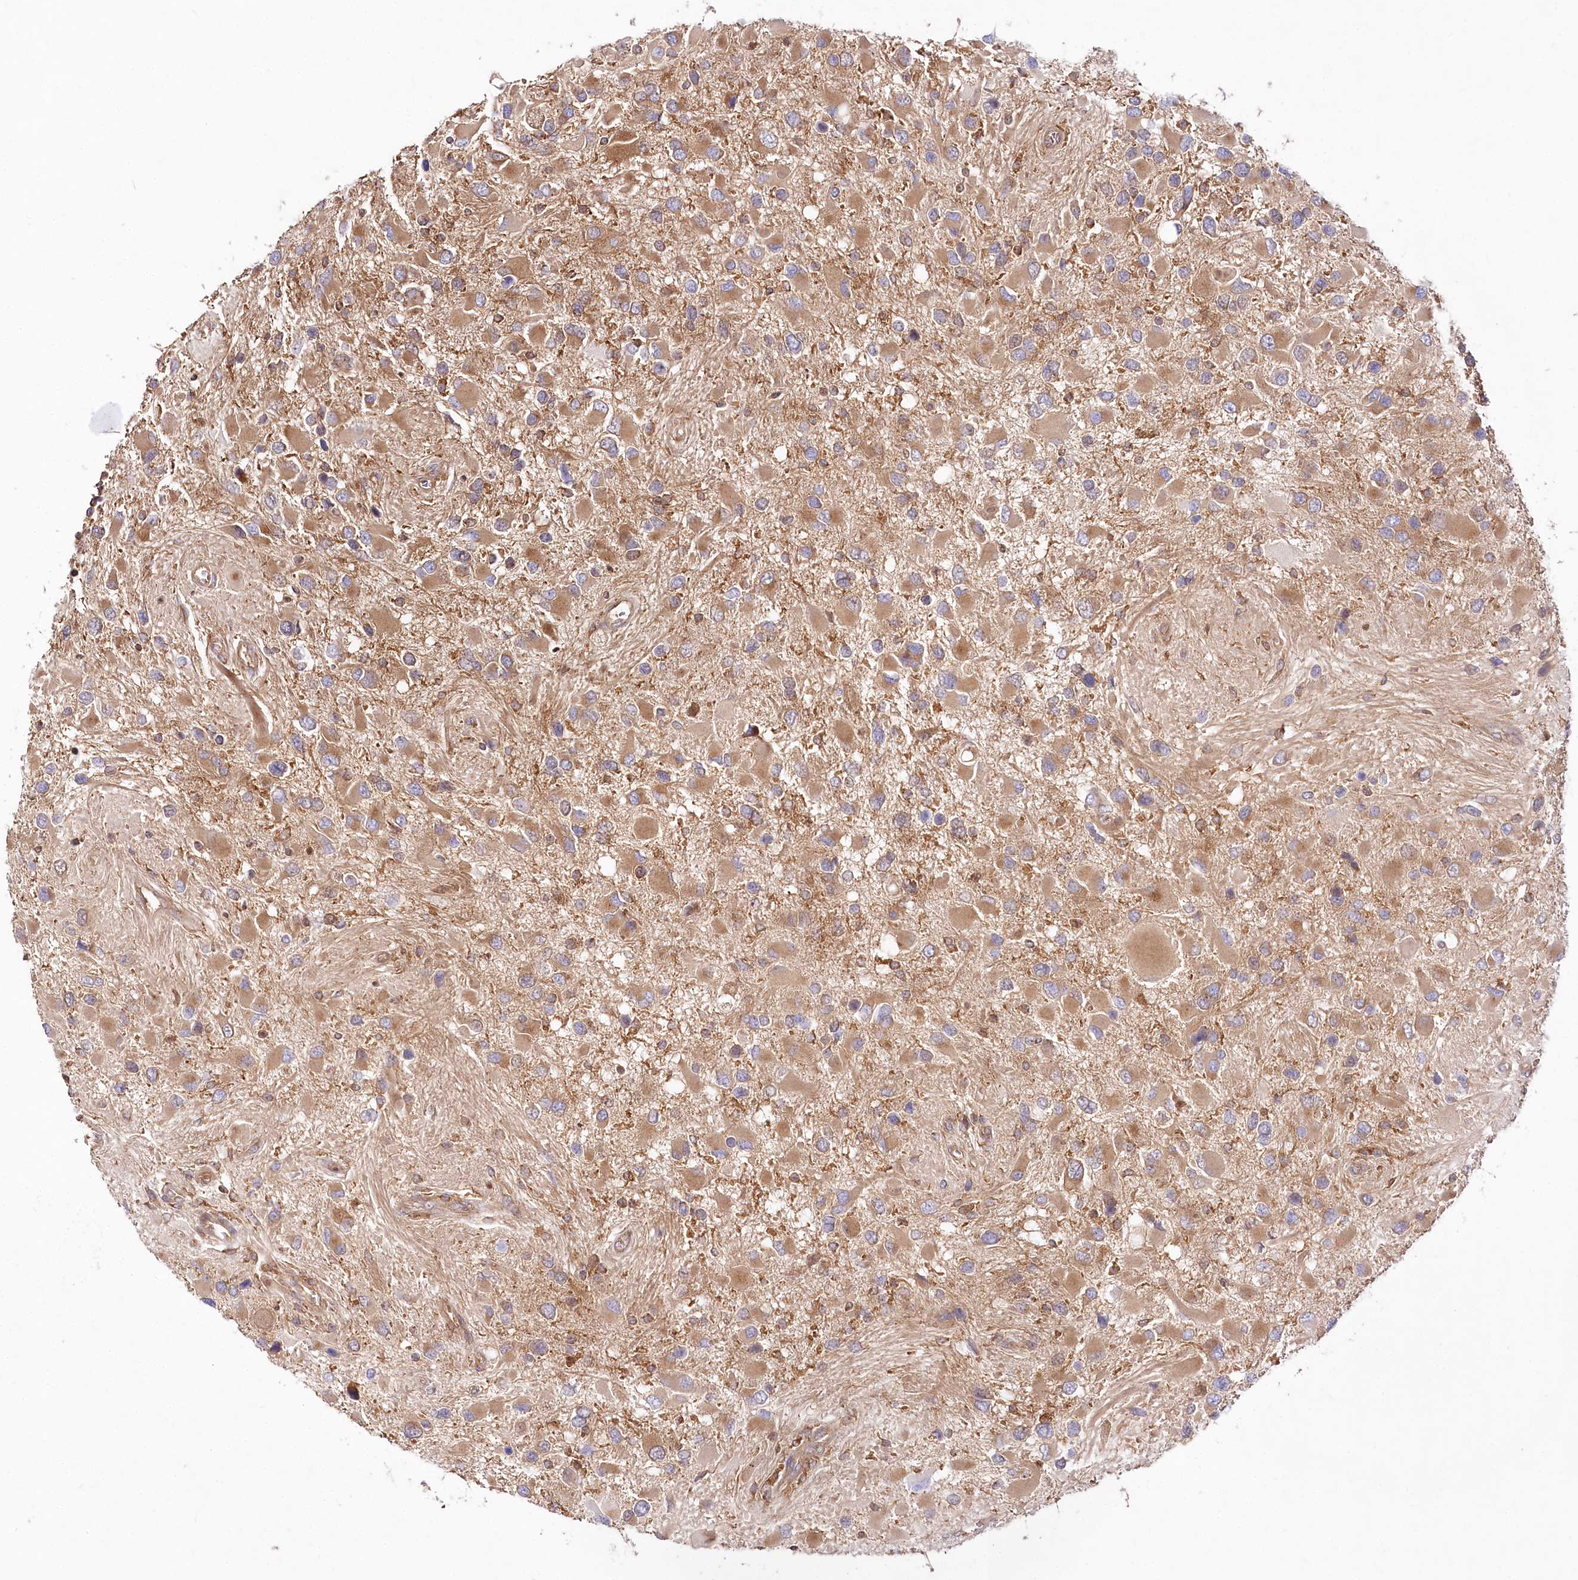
{"staining": {"intensity": "moderate", "quantity": "25%-75%", "location": "cytoplasmic/membranous"}, "tissue": "glioma", "cell_type": "Tumor cells", "image_type": "cancer", "snomed": [{"axis": "morphology", "description": "Glioma, malignant, High grade"}, {"axis": "topography", "description": "Brain"}], "caption": "Brown immunohistochemical staining in human glioma exhibits moderate cytoplasmic/membranous staining in about 25%-75% of tumor cells.", "gene": "ABRAXAS2", "patient": {"sex": "male", "age": 53}}